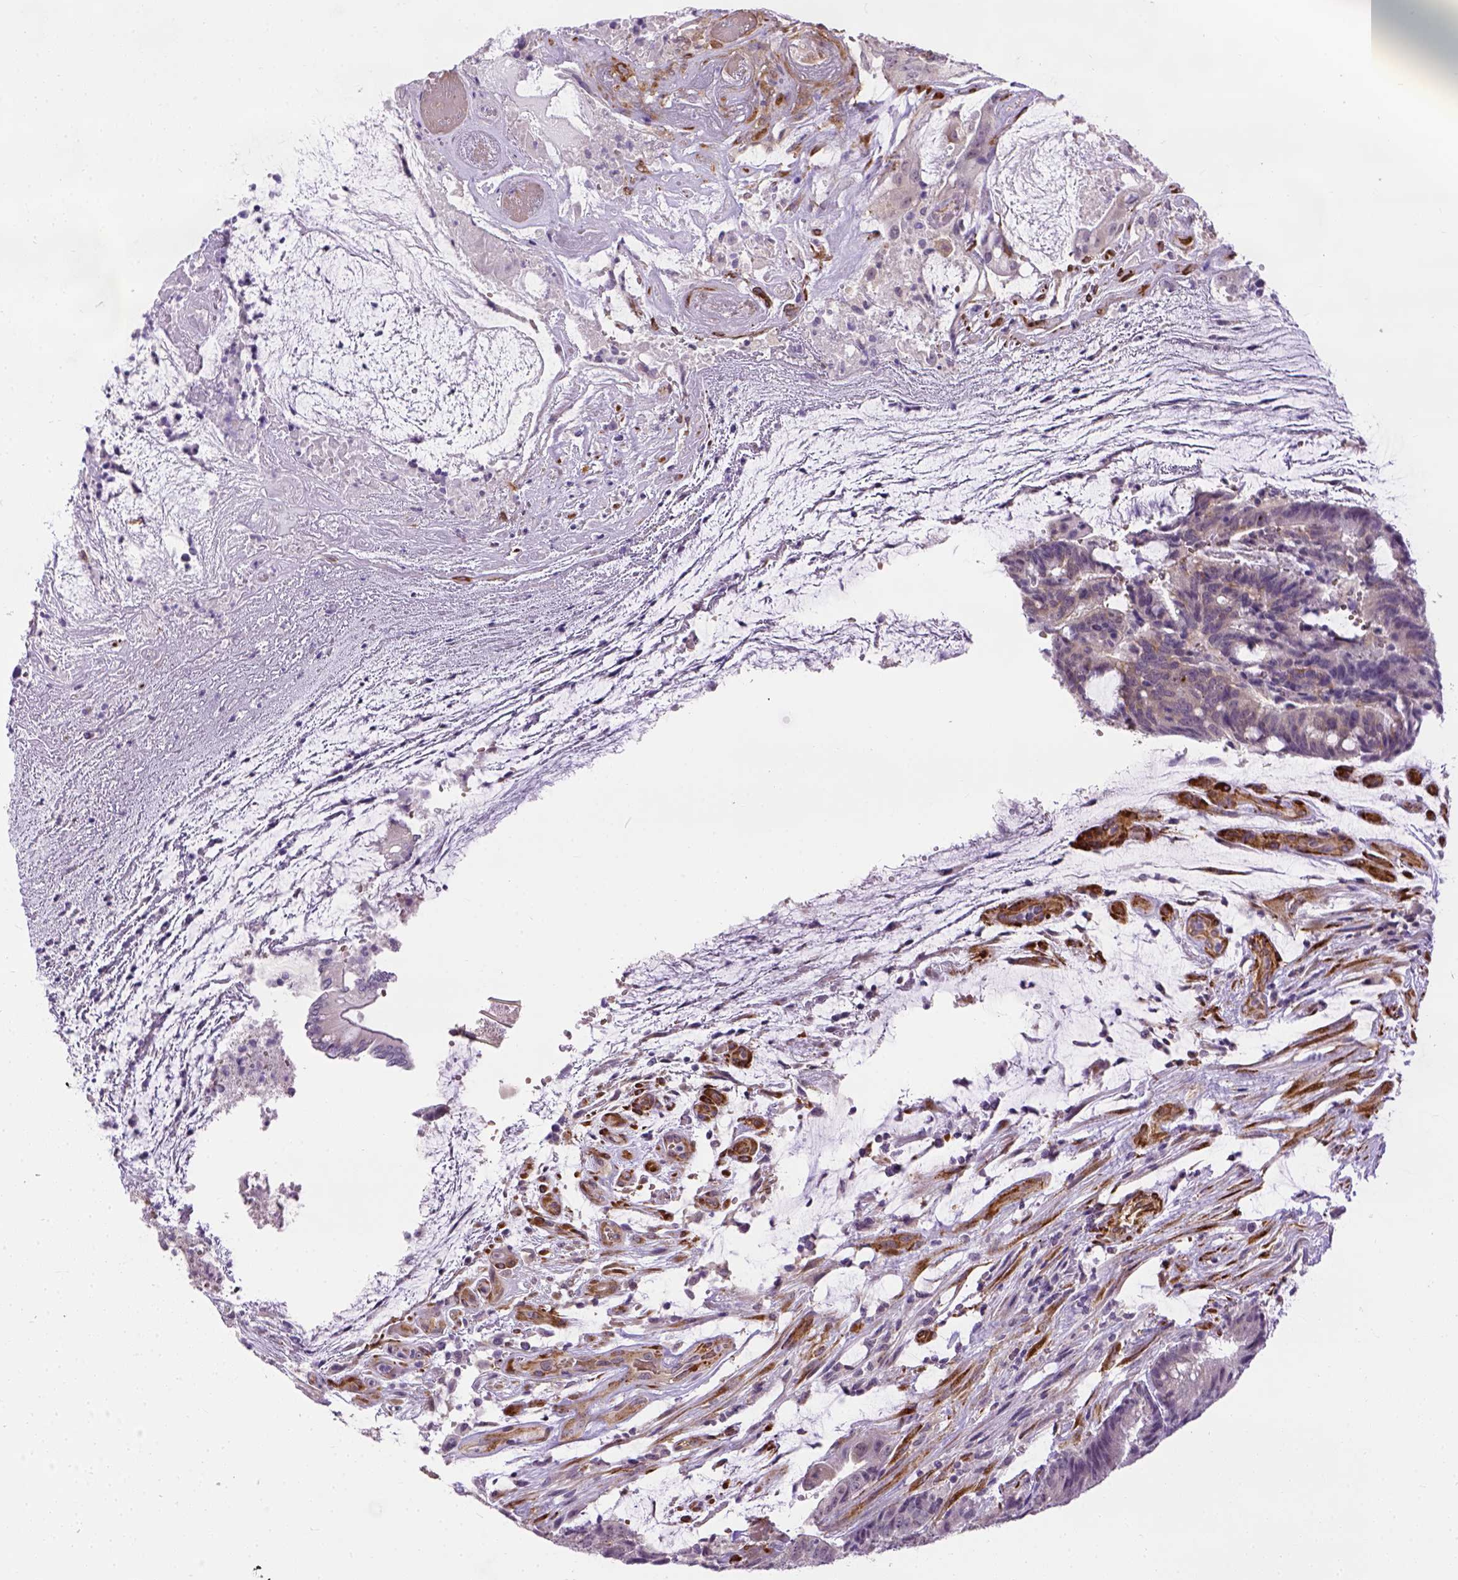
{"staining": {"intensity": "moderate", "quantity": "<25%", "location": "cytoplasmic/membranous"}, "tissue": "colorectal cancer", "cell_type": "Tumor cells", "image_type": "cancer", "snomed": [{"axis": "morphology", "description": "Adenocarcinoma, NOS"}, {"axis": "topography", "description": "Colon"}], "caption": "A histopathology image of human colorectal cancer (adenocarcinoma) stained for a protein shows moderate cytoplasmic/membranous brown staining in tumor cells.", "gene": "KAZN", "patient": {"sex": "female", "age": 43}}